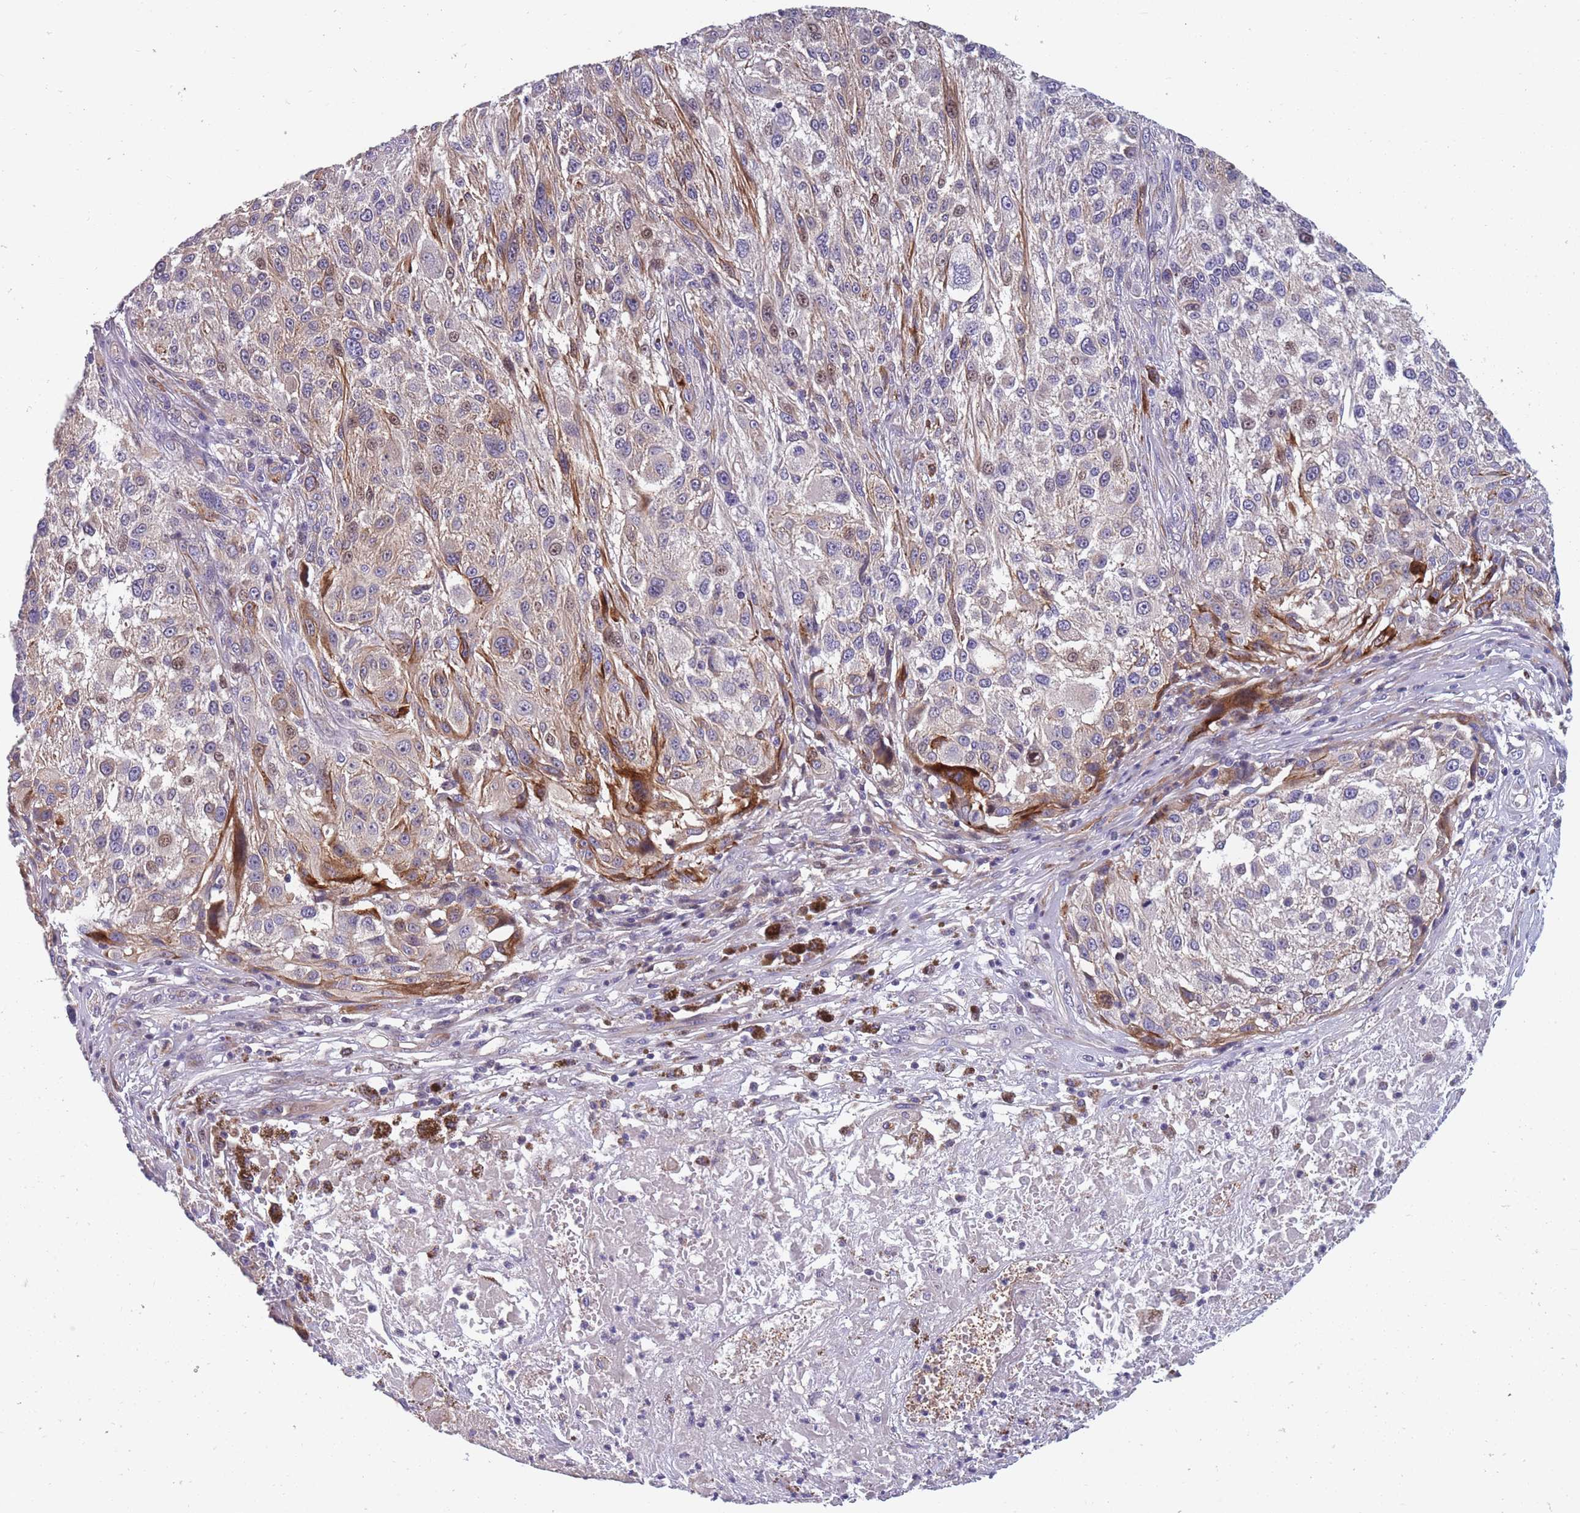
{"staining": {"intensity": "moderate", "quantity": "<25%", "location": "cytoplasmic/membranous,nuclear"}, "tissue": "melanoma", "cell_type": "Tumor cells", "image_type": "cancer", "snomed": [{"axis": "morphology", "description": "Normal morphology"}, {"axis": "morphology", "description": "Malignant melanoma, NOS"}, {"axis": "topography", "description": "Skin"}], "caption": "Approximately <25% of tumor cells in human melanoma show moderate cytoplasmic/membranous and nuclear protein expression as visualized by brown immunohistochemical staining.", "gene": "FAM83F", "patient": {"sex": "female", "age": 72}}